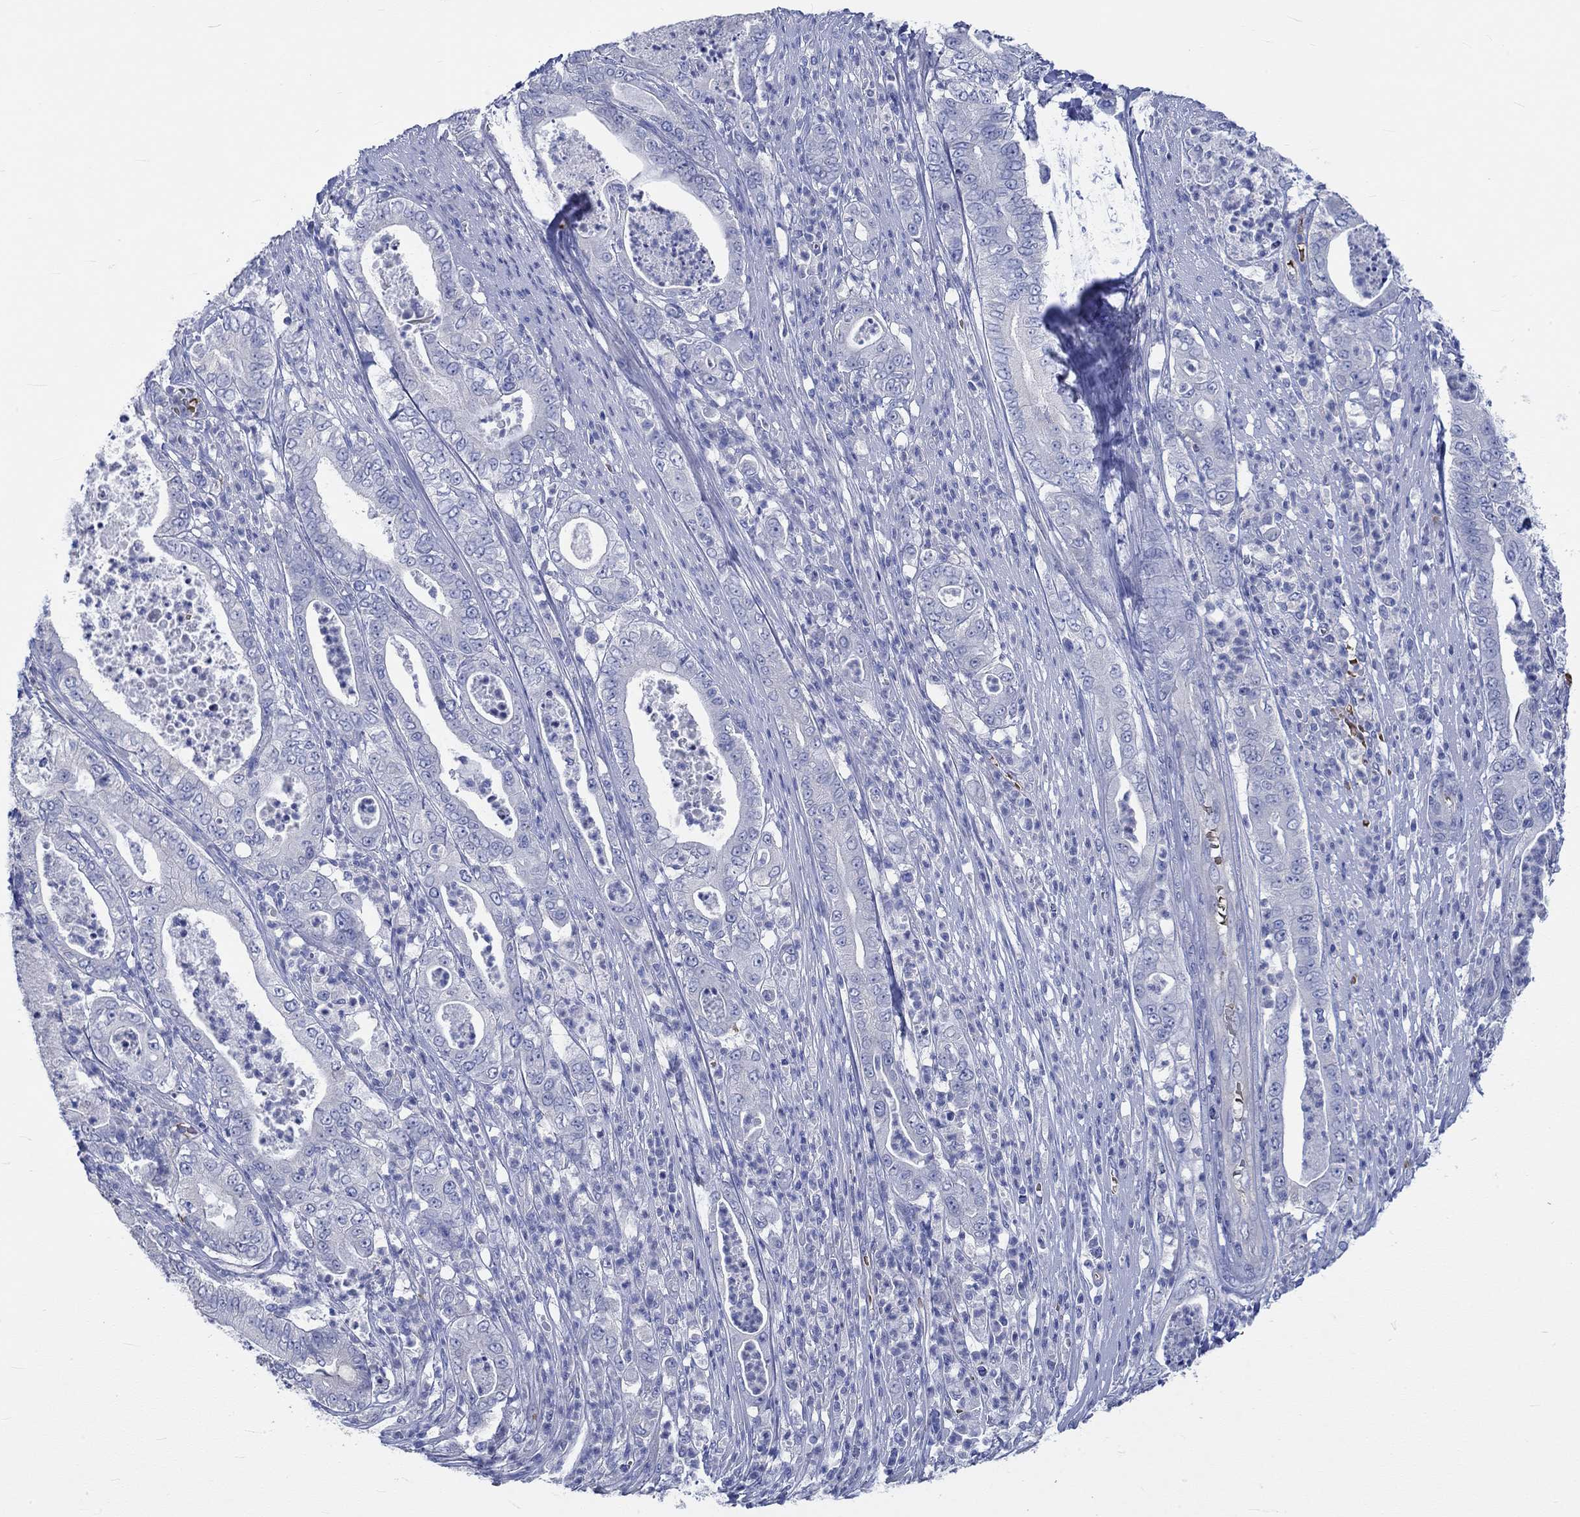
{"staining": {"intensity": "negative", "quantity": "none", "location": "none"}, "tissue": "pancreatic cancer", "cell_type": "Tumor cells", "image_type": "cancer", "snomed": [{"axis": "morphology", "description": "Adenocarcinoma, NOS"}, {"axis": "topography", "description": "Pancreas"}], "caption": "A high-resolution image shows immunohistochemistry staining of adenocarcinoma (pancreatic), which displays no significant positivity in tumor cells.", "gene": "KCNA1", "patient": {"sex": "male", "age": 71}}